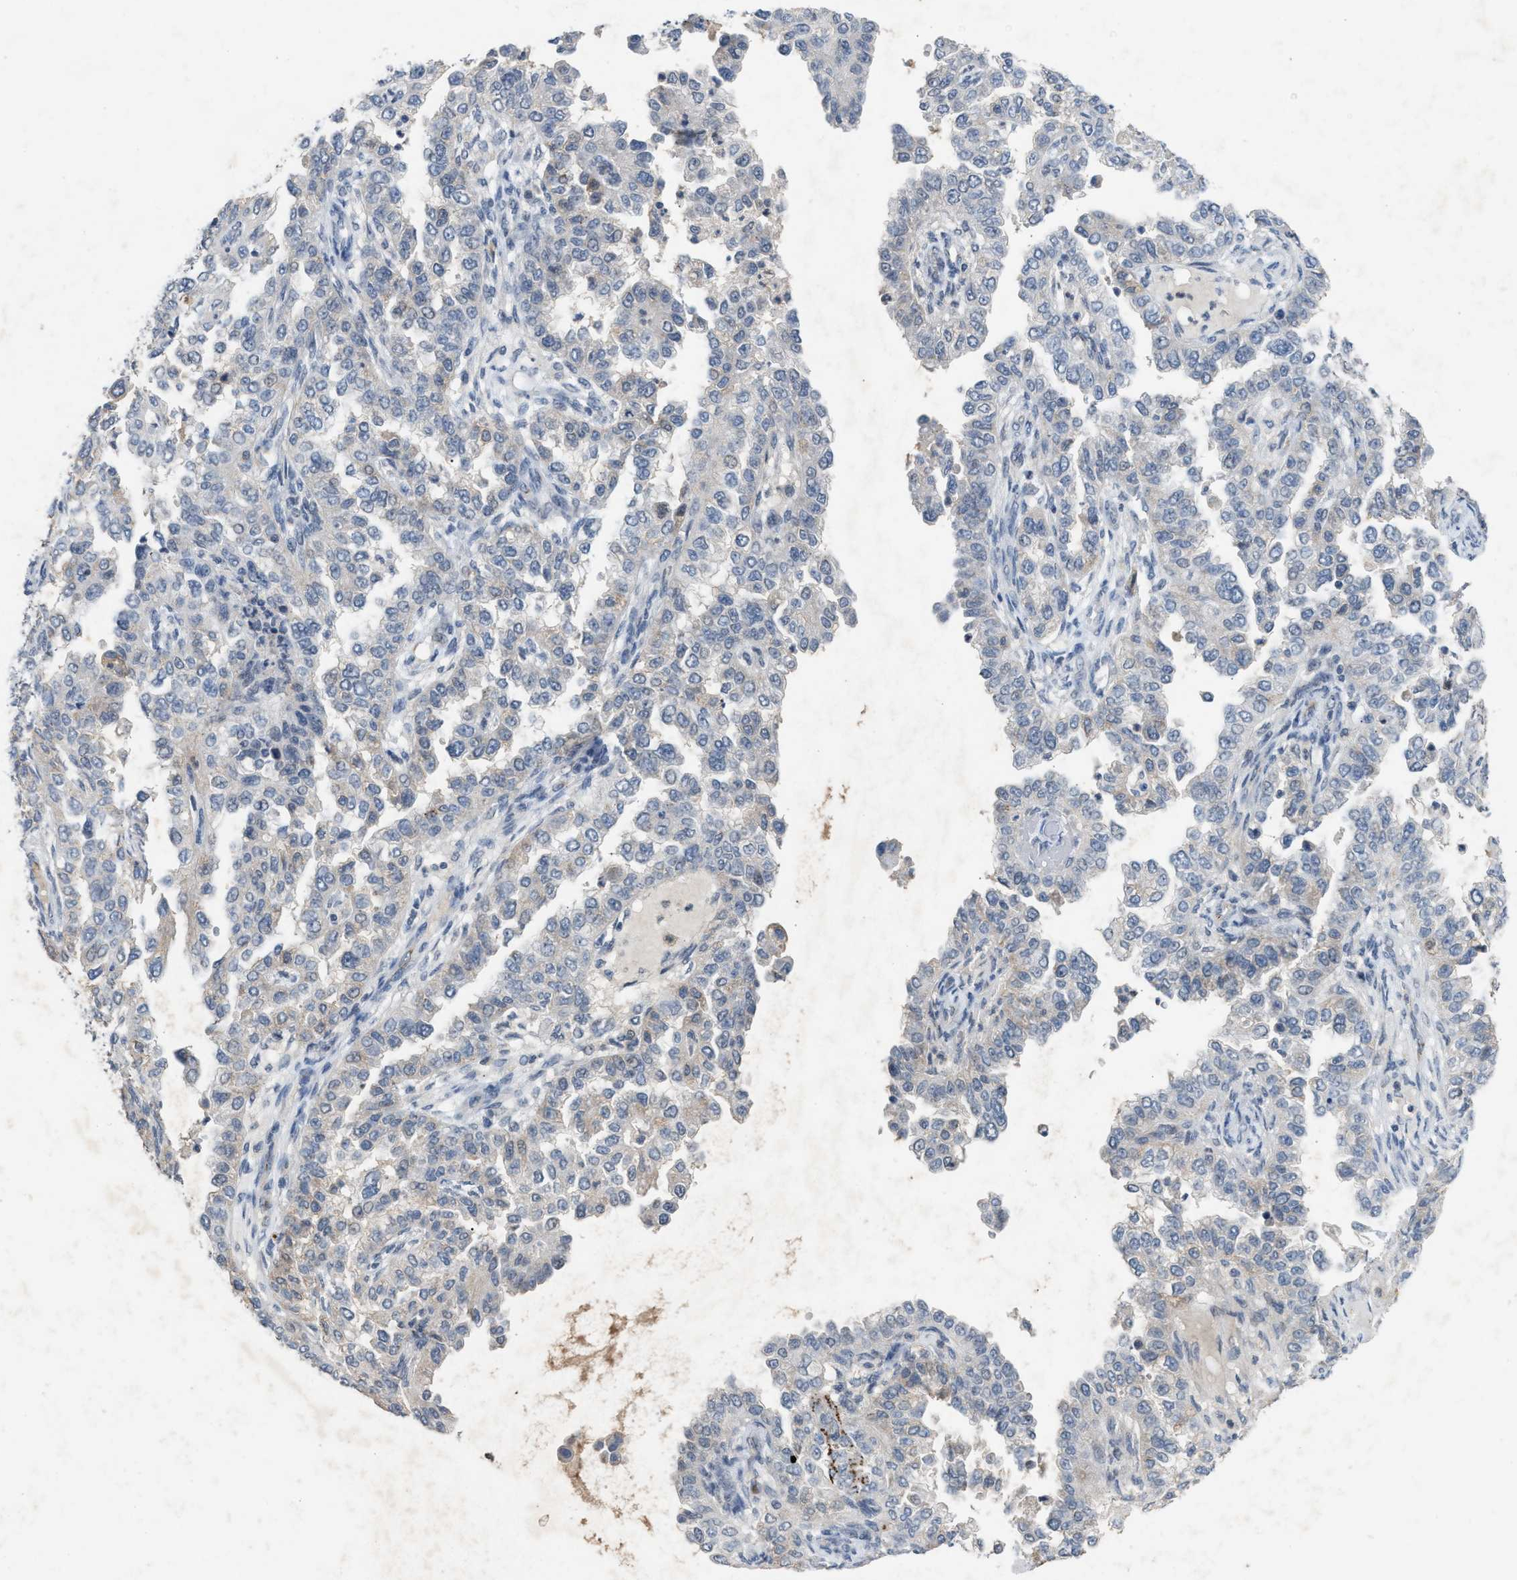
{"staining": {"intensity": "negative", "quantity": "none", "location": "none"}, "tissue": "endometrial cancer", "cell_type": "Tumor cells", "image_type": "cancer", "snomed": [{"axis": "morphology", "description": "Adenocarcinoma, NOS"}, {"axis": "topography", "description": "Endometrium"}], "caption": "A photomicrograph of adenocarcinoma (endometrial) stained for a protein displays no brown staining in tumor cells.", "gene": "SLC5A5", "patient": {"sex": "female", "age": 85}}